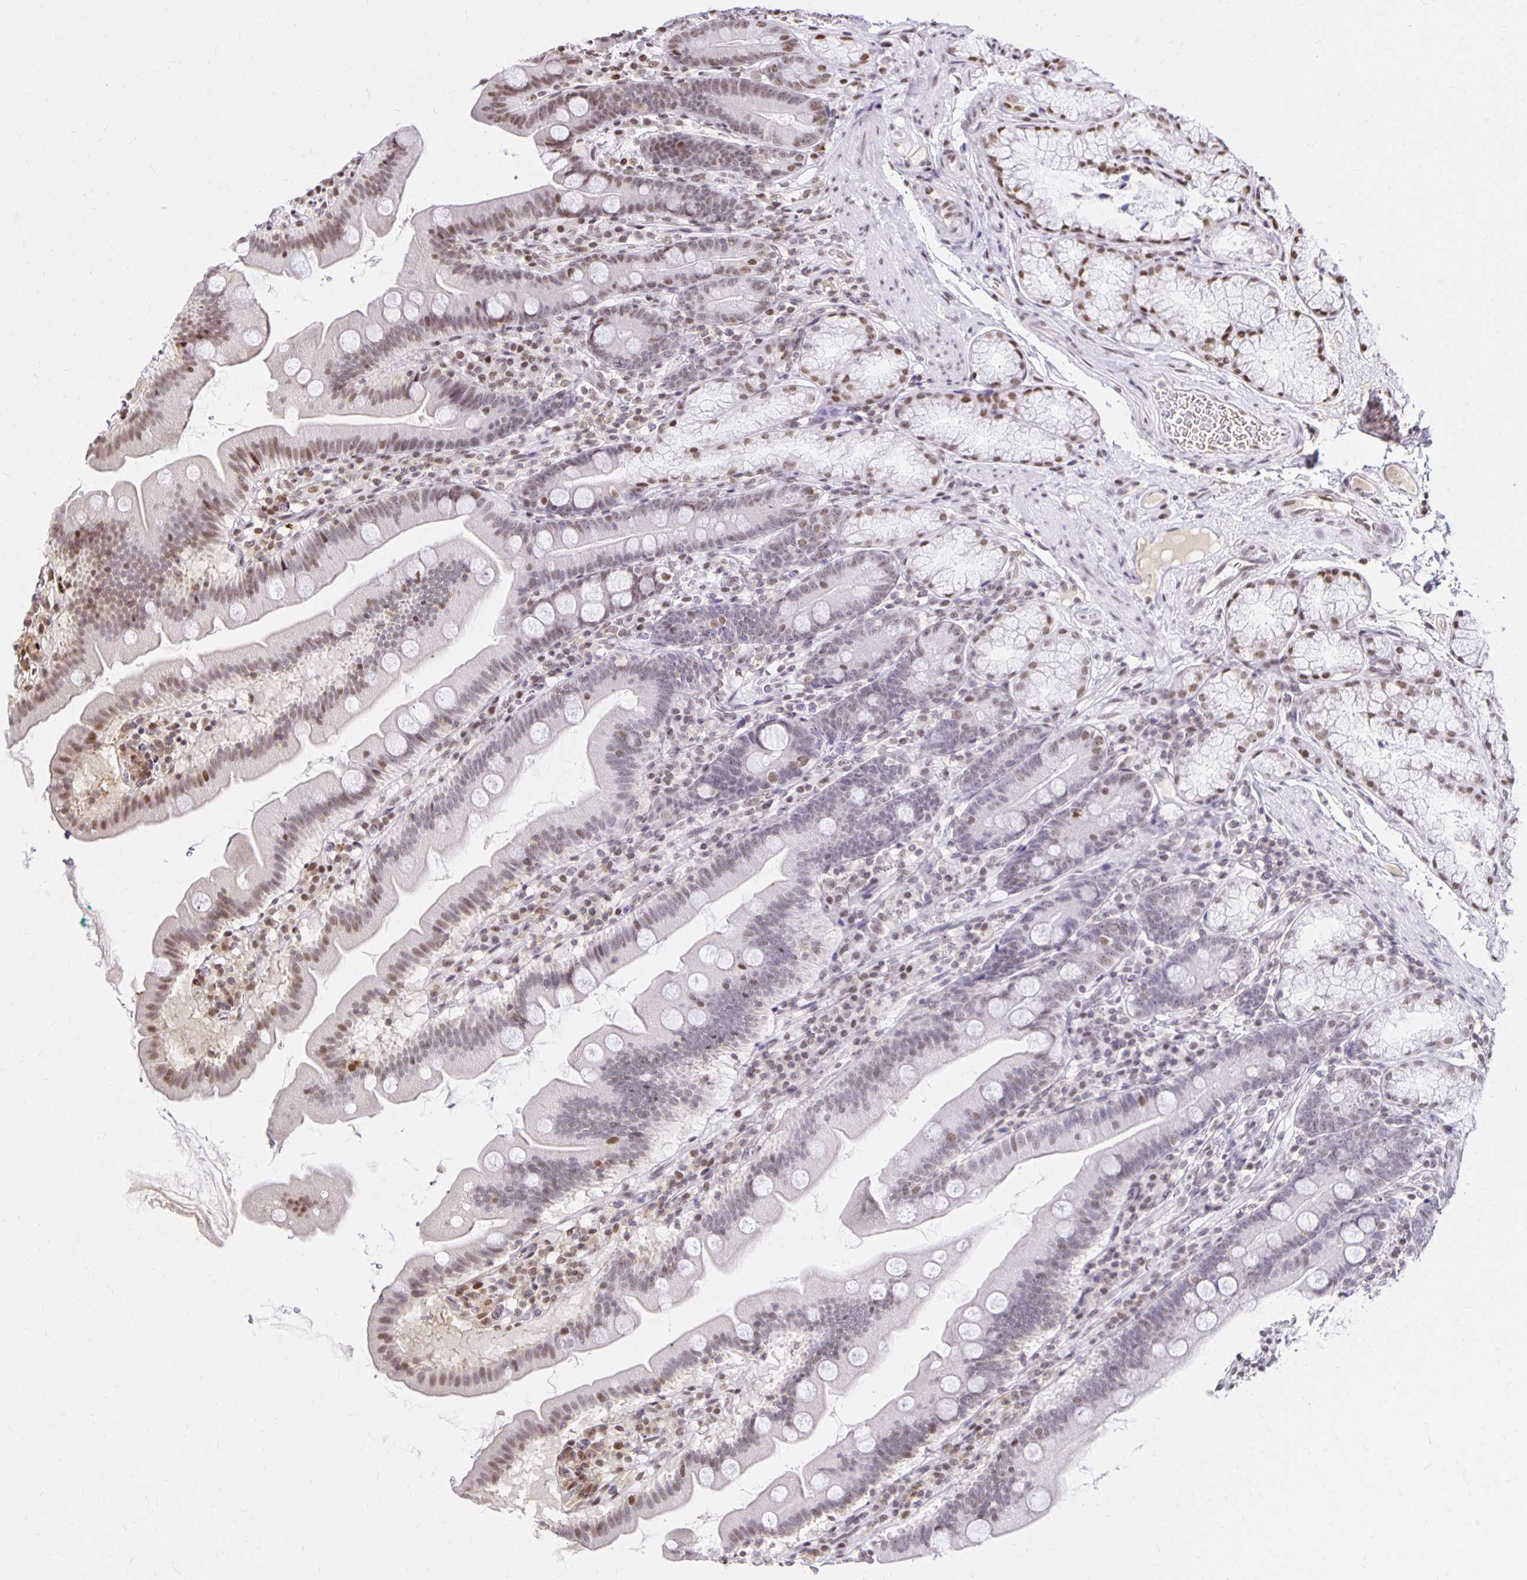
{"staining": {"intensity": "moderate", "quantity": "25%-75%", "location": "nuclear"}, "tissue": "duodenum", "cell_type": "Glandular cells", "image_type": "normal", "snomed": [{"axis": "morphology", "description": "Normal tissue, NOS"}, {"axis": "topography", "description": "Duodenum"}], "caption": "A brown stain highlights moderate nuclear positivity of a protein in glandular cells of unremarkable duodenum.", "gene": "ZNF579", "patient": {"sex": "female", "age": 67}}